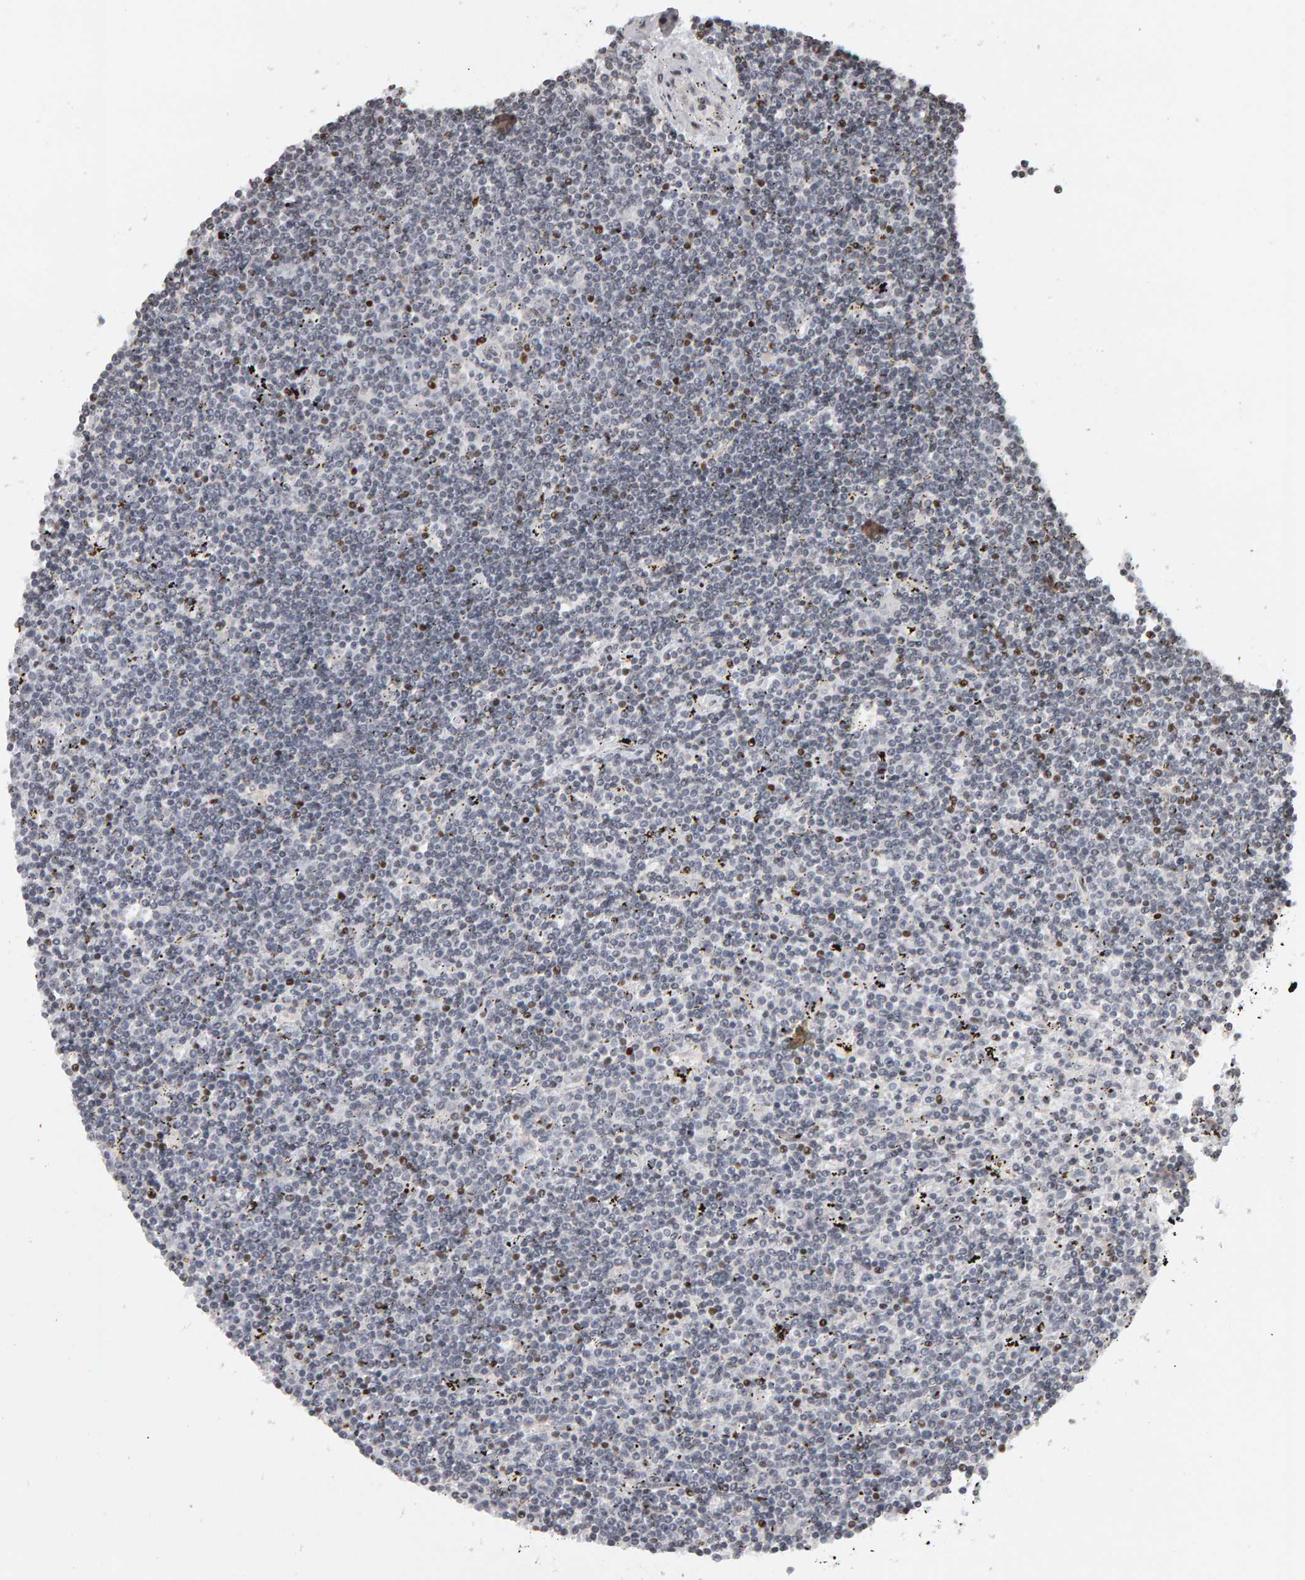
{"staining": {"intensity": "negative", "quantity": "none", "location": "none"}, "tissue": "lymphoma", "cell_type": "Tumor cells", "image_type": "cancer", "snomed": [{"axis": "morphology", "description": "Malignant lymphoma, non-Hodgkin's type, Low grade"}, {"axis": "topography", "description": "Spleen"}], "caption": "A photomicrograph of human malignant lymphoma, non-Hodgkin's type (low-grade) is negative for staining in tumor cells.", "gene": "TRAM1", "patient": {"sex": "male", "age": 76}}